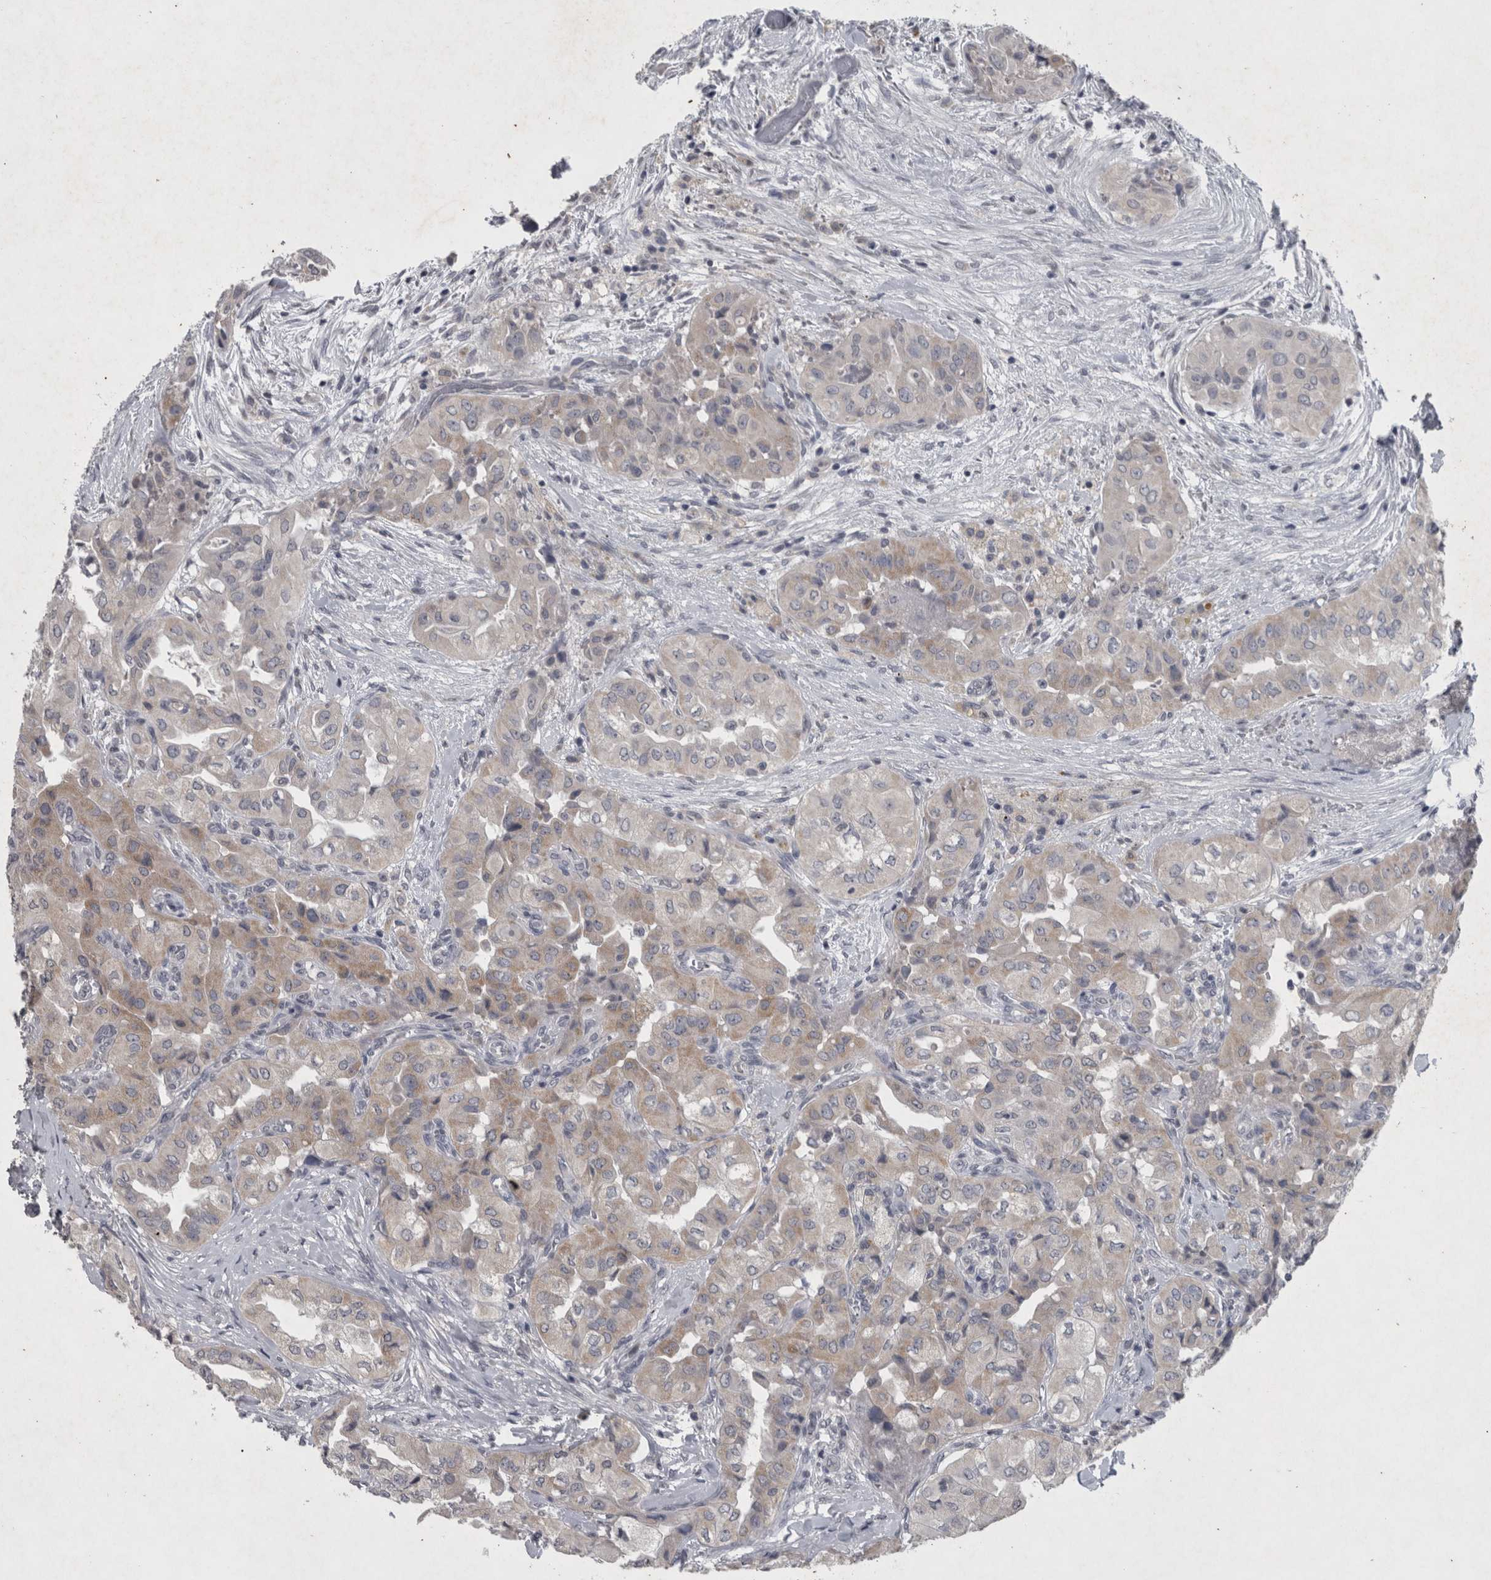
{"staining": {"intensity": "weak", "quantity": ">75%", "location": "cytoplasmic/membranous"}, "tissue": "thyroid cancer", "cell_type": "Tumor cells", "image_type": "cancer", "snomed": [{"axis": "morphology", "description": "Papillary adenocarcinoma, NOS"}, {"axis": "topography", "description": "Thyroid gland"}], "caption": "Immunohistochemical staining of thyroid cancer displays weak cytoplasmic/membranous protein staining in approximately >75% of tumor cells.", "gene": "WNT7A", "patient": {"sex": "female", "age": 59}}